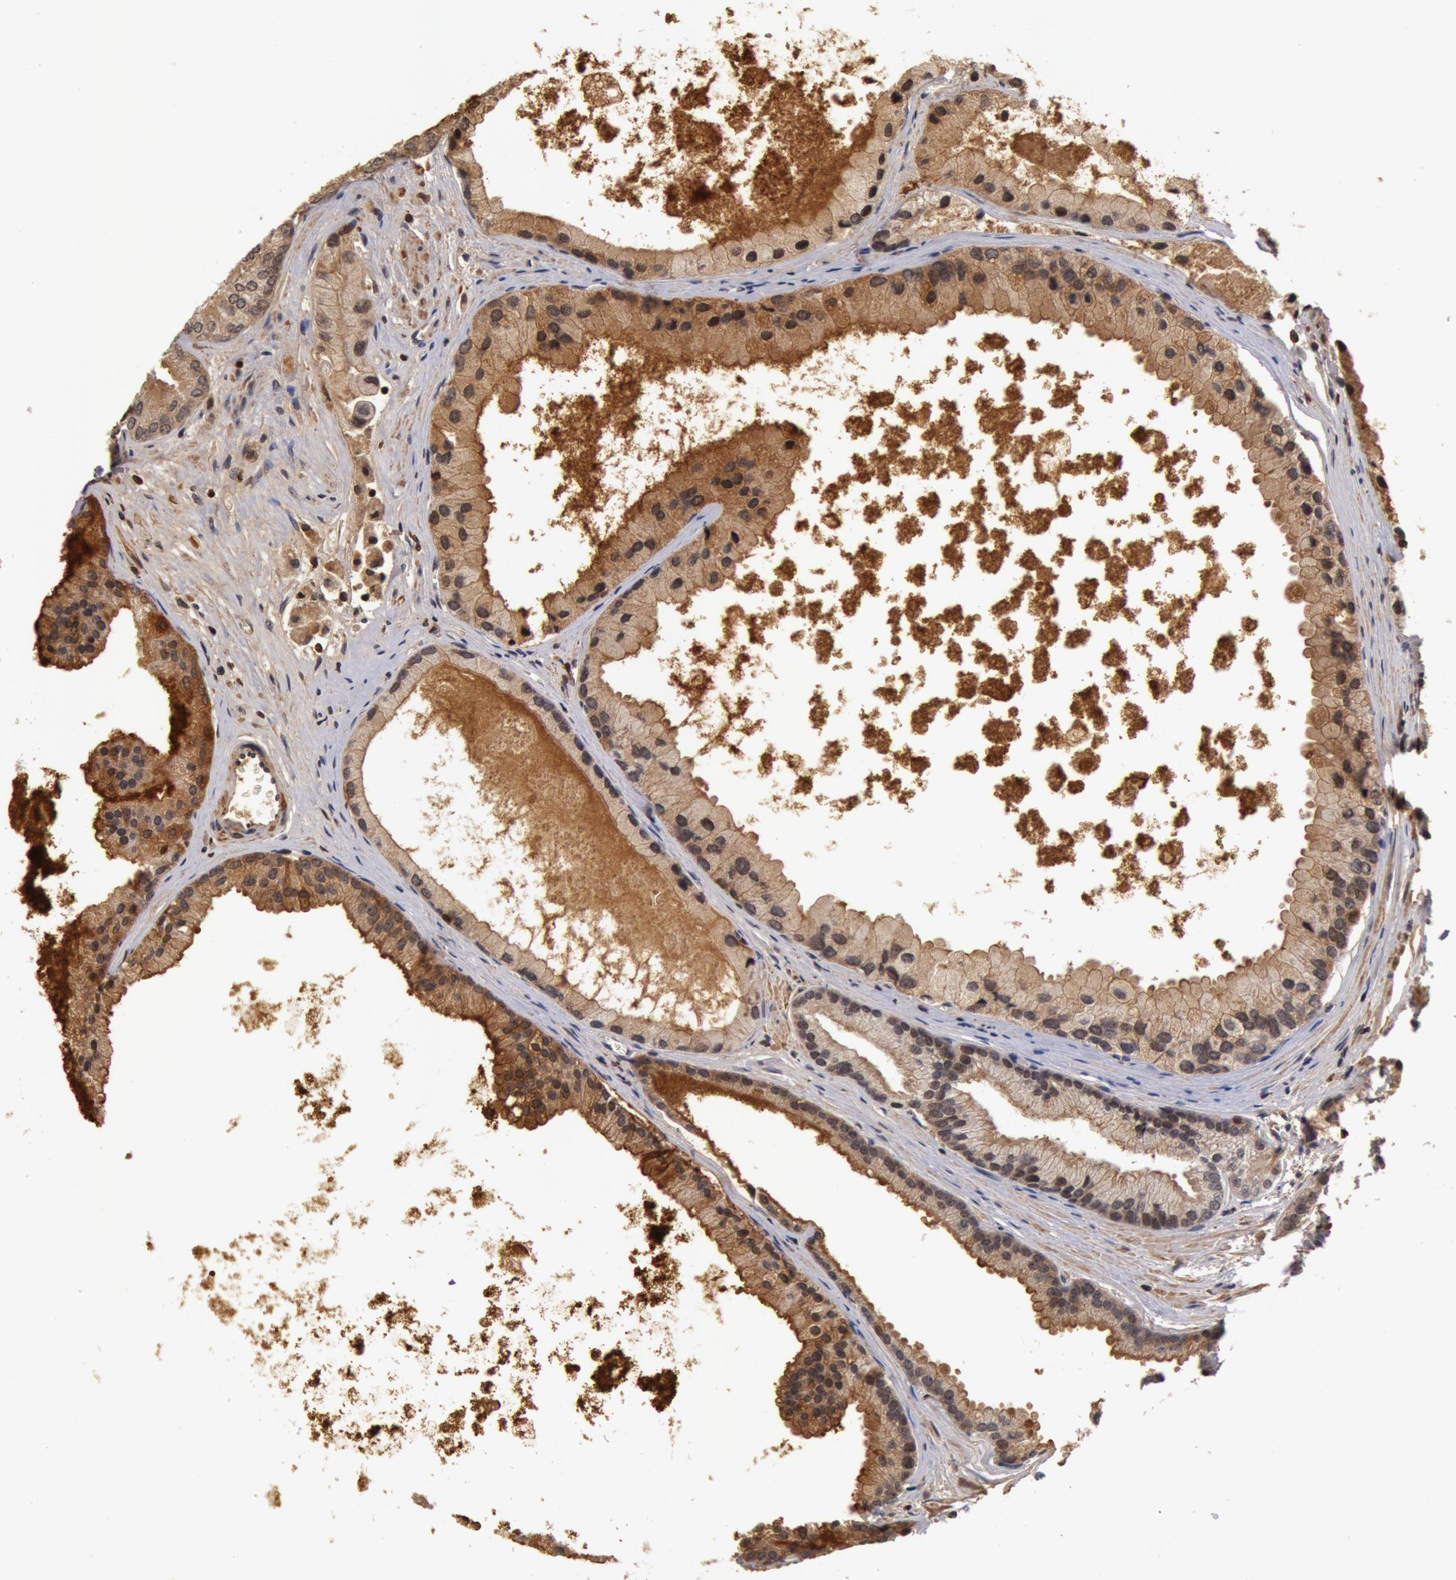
{"staining": {"intensity": "weak", "quantity": "25%-75%", "location": "nuclear"}, "tissue": "prostate cancer", "cell_type": "Tumor cells", "image_type": "cancer", "snomed": [{"axis": "morphology", "description": "Adenocarcinoma, Medium grade"}, {"axis": "topography", "description": "Prostate"}], "caption": "Brown immunohistochemical staining in prostate cancer displays weak nuclear staining in approximately 25%-75% of tumor cells.", "gene": "ZNF350", "patient": {"sex": "male", "age": 70}}